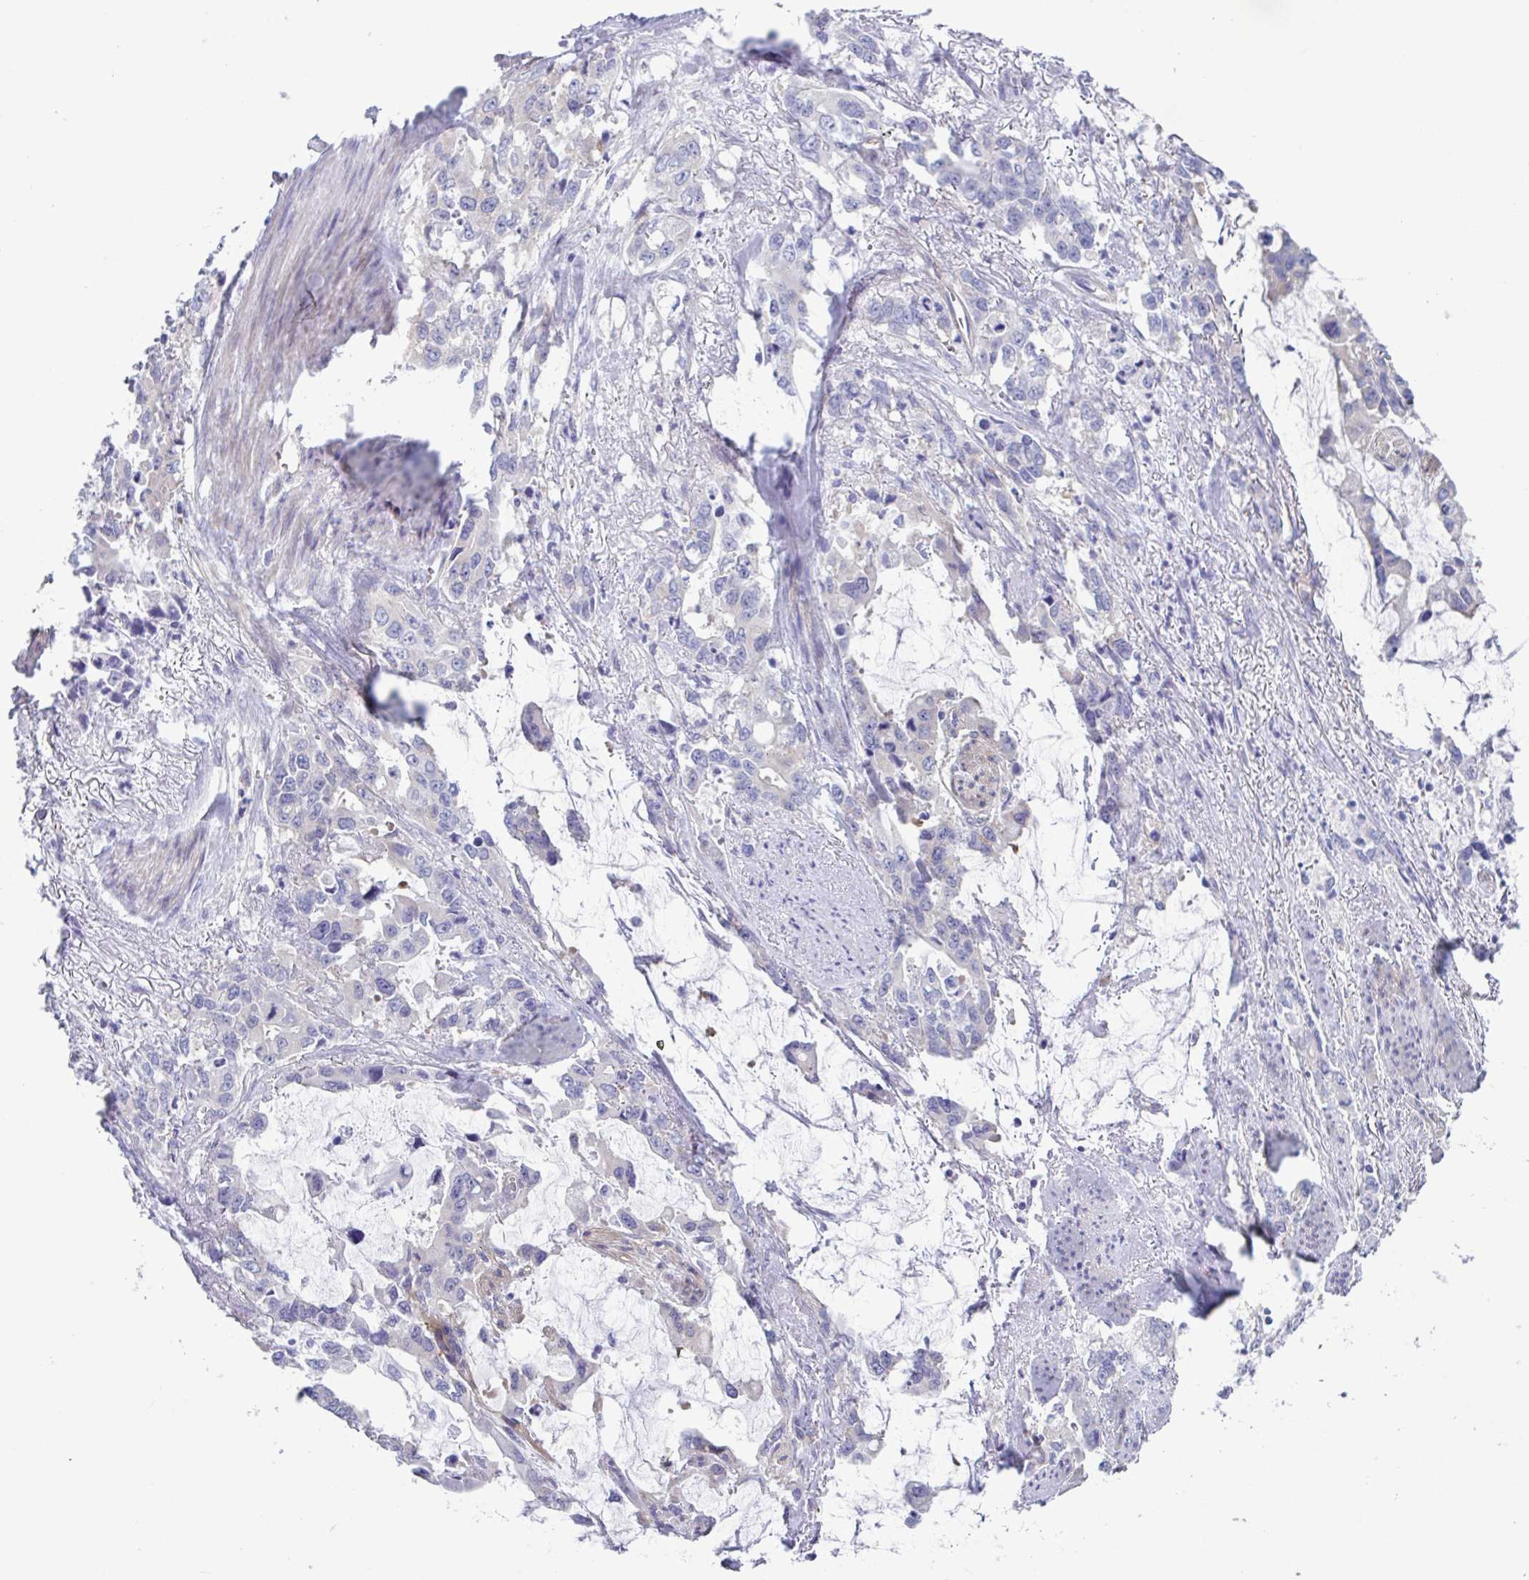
{"staining": {"intensity": "moderate", "quantity": "<25%", "location": "cytoplasmic/membranous"}, "tissue": "stomach cancer", "cell_type": "Tumor cells", "image_type": "cancer", "snomed": [{"axis": "morphology", "description": "Adenocarcinoma, NOS"}, {"axis": "topography", "description": "Stomach, upper"}], "caption": "Immunohistochemistry (DAB) staining of adenocarcinoma (stomach) exhibits moderate cytoplasmic/membranous protein positivity in approximately <25% of tumor cells.", "gene": "LPIN3", "patient": {"sex": "male", "age": 85}}